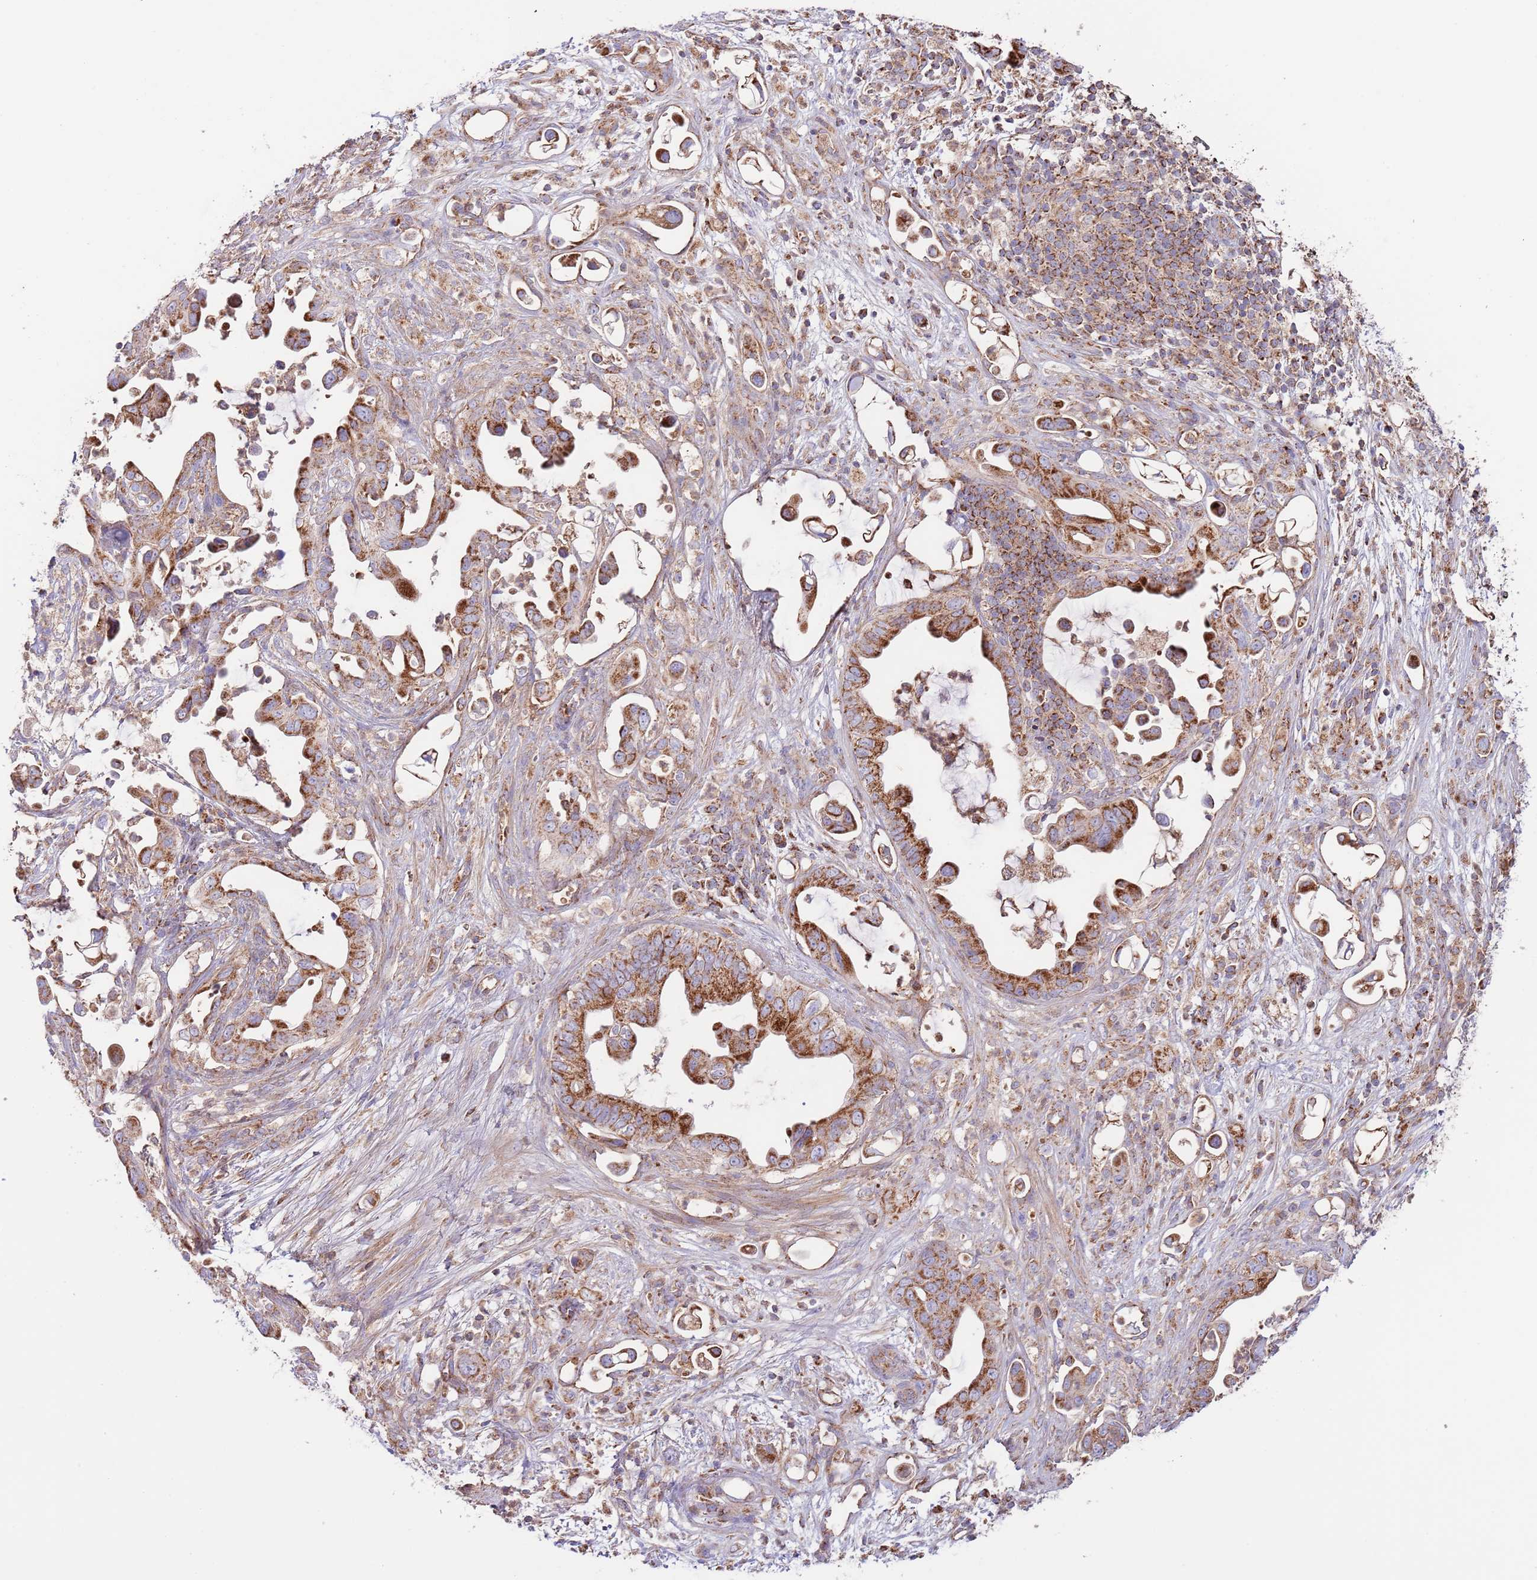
{"staining": {"intensity": "strong", "quantity": ">75%", "location": "cytoplasmic/membranous"}, "tissue": "pancreatic cancer", "cell_type": "Tumor cells", "image_type": "cancer", "snomed": [{"axis": "morphology", "description": "Adenocarcinoma, NOS"}, {"axis": "topography", "description": "Pancreas"}], "caption": "Immunohistochemistry micrograph of human pancreatic cancer stained for a protein (brown), which demonstrates high levels of strong cytoplasmic/membranous expression in about >75% of tumor cells.", "gene": "DNAJA3", "patient": {"sex": "male", "age": 61}}